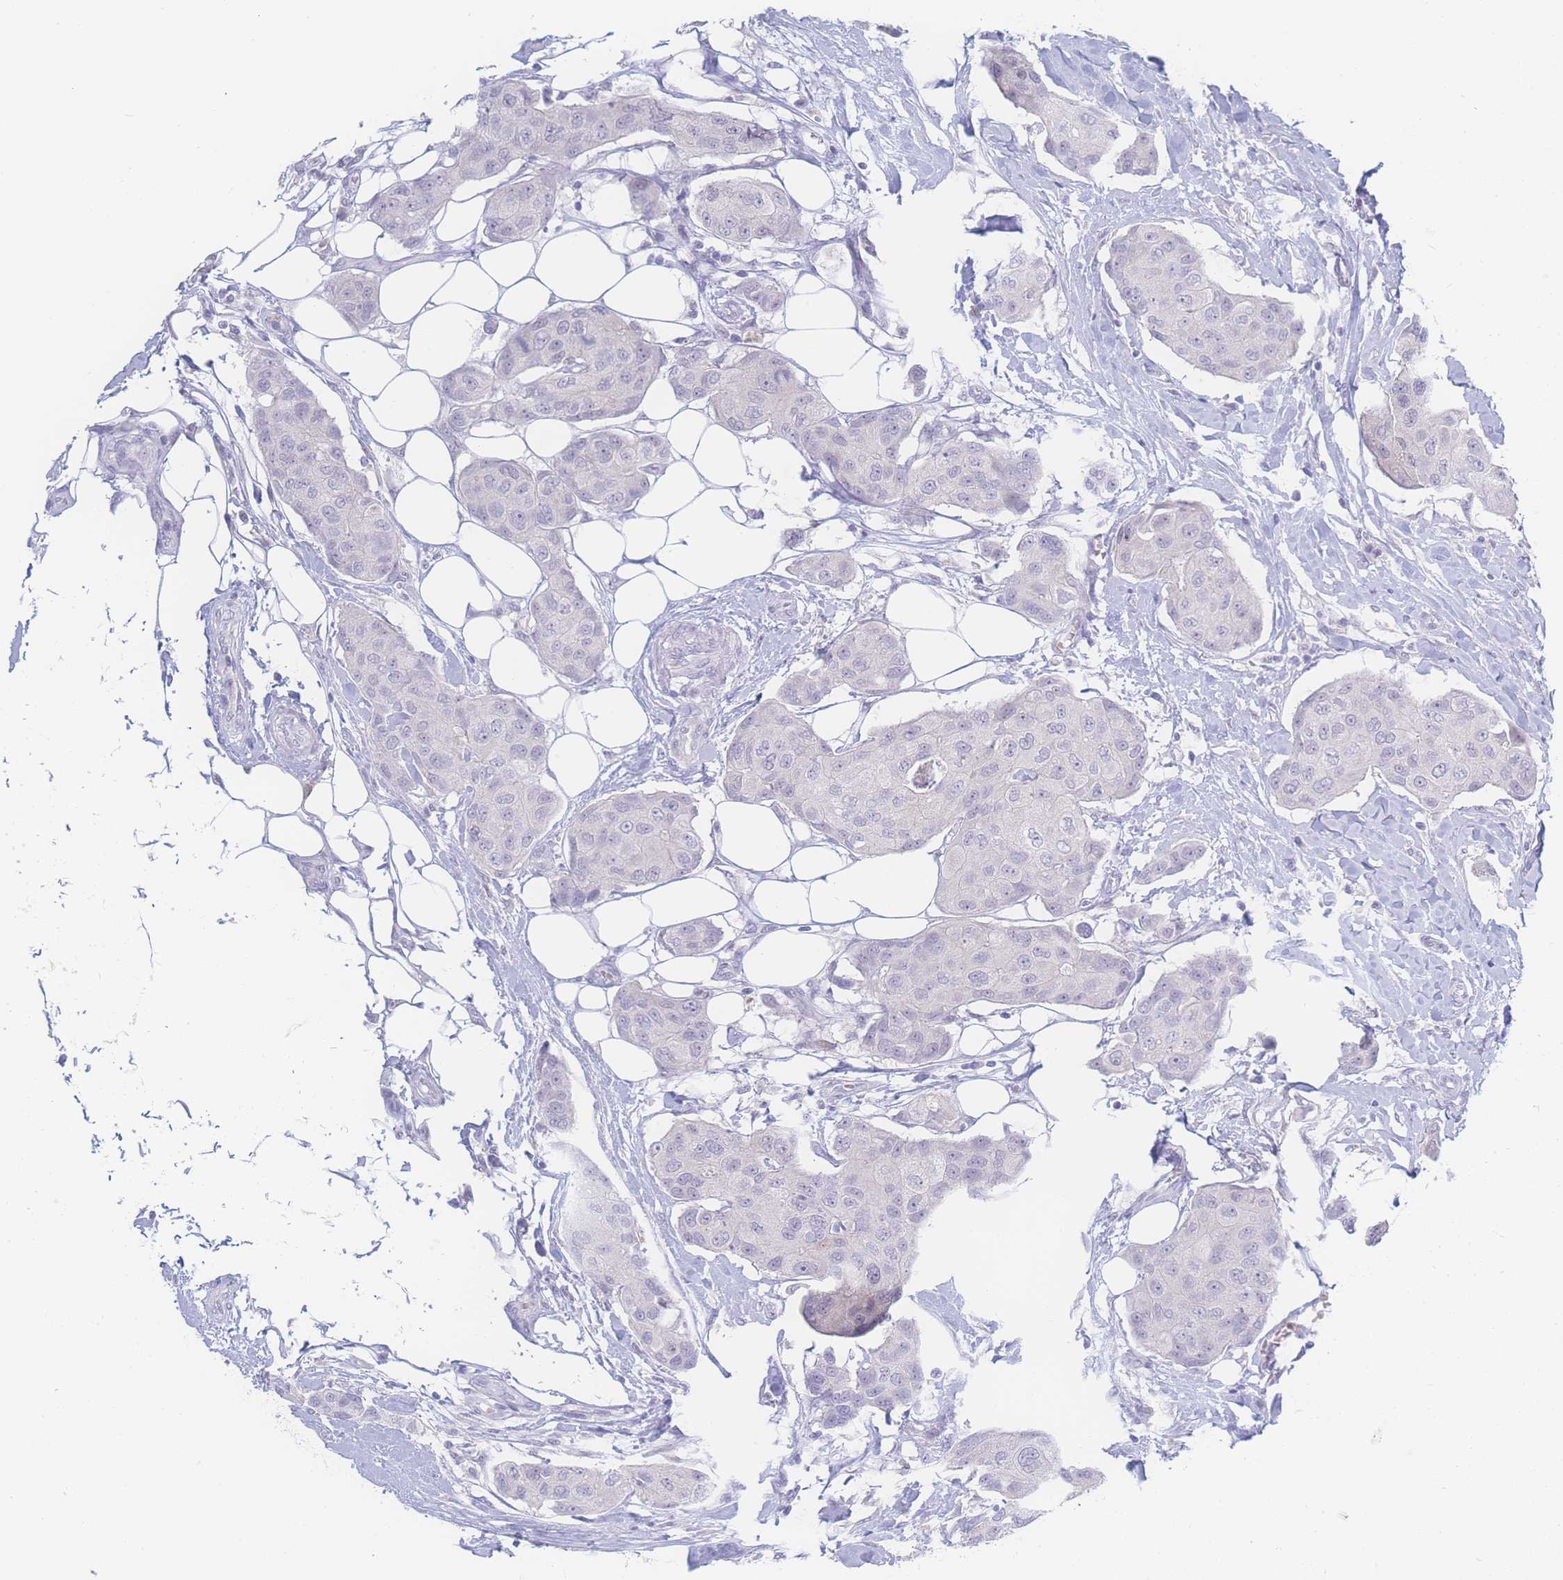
{"staining": {"intensity": "negative", "quantity": "none", "location": "none"}, "tissue": "breast cancer", "cell_type": "Tumor cells", "image_type": "cancer", "snomed": [{"axis": "morphology", "description": "Duct carcinoma"}, {"axis": "topography", "description": "Breast"}, {"axis": "topography", "description": "Lymph node"}], "caption": "IHC histopathology image of human breast infiltrating ductal carcinoma stained for a protein (brown), which reveals no staining in tumor cells.", "gene": "PRSS22", "patient": {"sex": "female", "age": 80}}